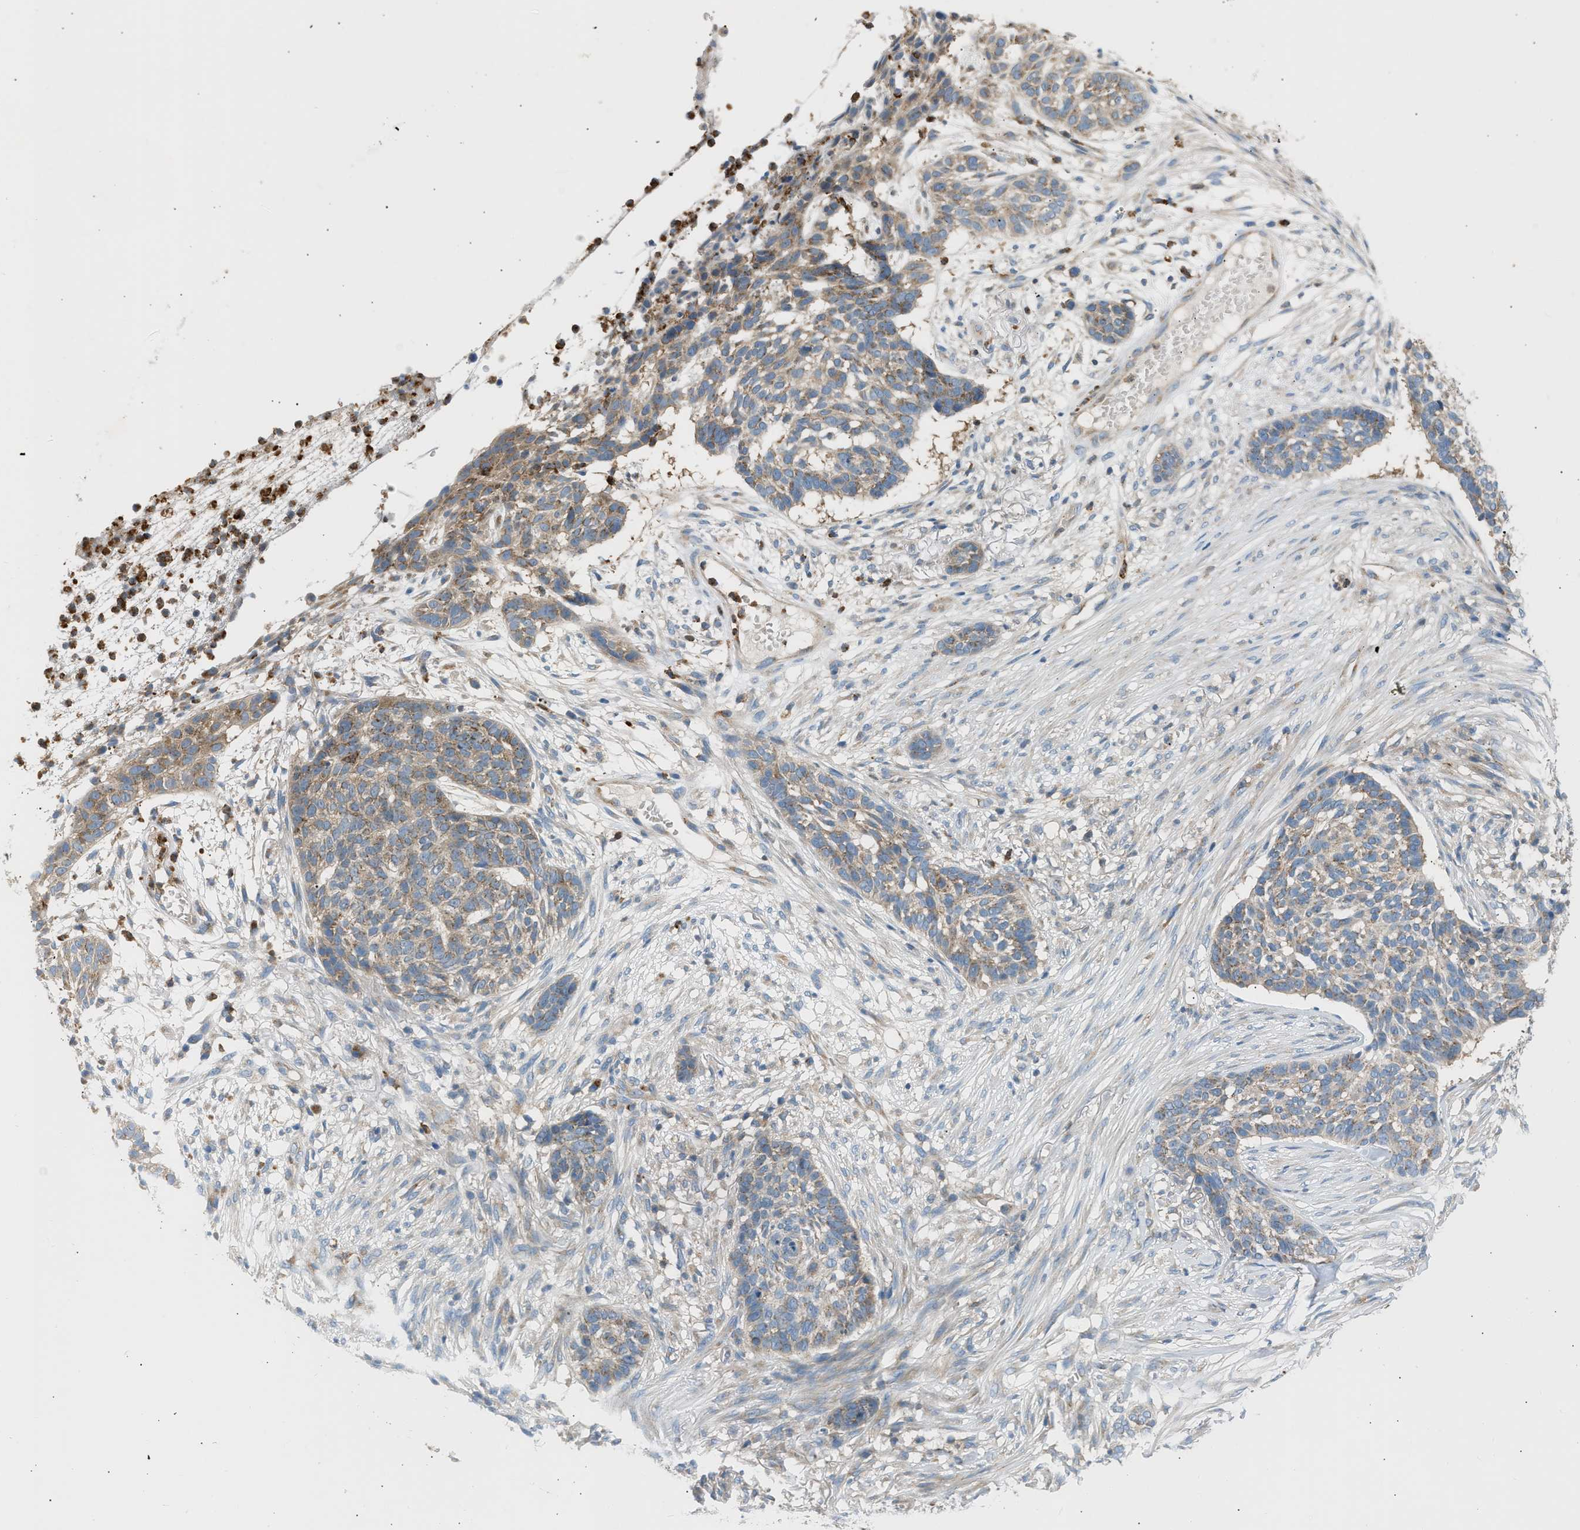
{"staining": {"intensity": "moderate", "quantity": ">75%", "location": "cytoplasmic/membranous"}, "tissue": "skin cancer", "cell_type": "Tumor cells", "image_type": "cancer", "snomed": [{"axis": "morphology", "description": "Basal cell carcinoma"}, {"axis": "topography", "description": "Skin"}], "caption": "An image showing moderate cytoplasmic/membranous positivity in about >75% of tumor cells in basal cell carcinoma (skin), as visualized by brown immunohistochemical staining.", "gene": "TRIM50", "patient": {"sex": "male", "age": 85}}